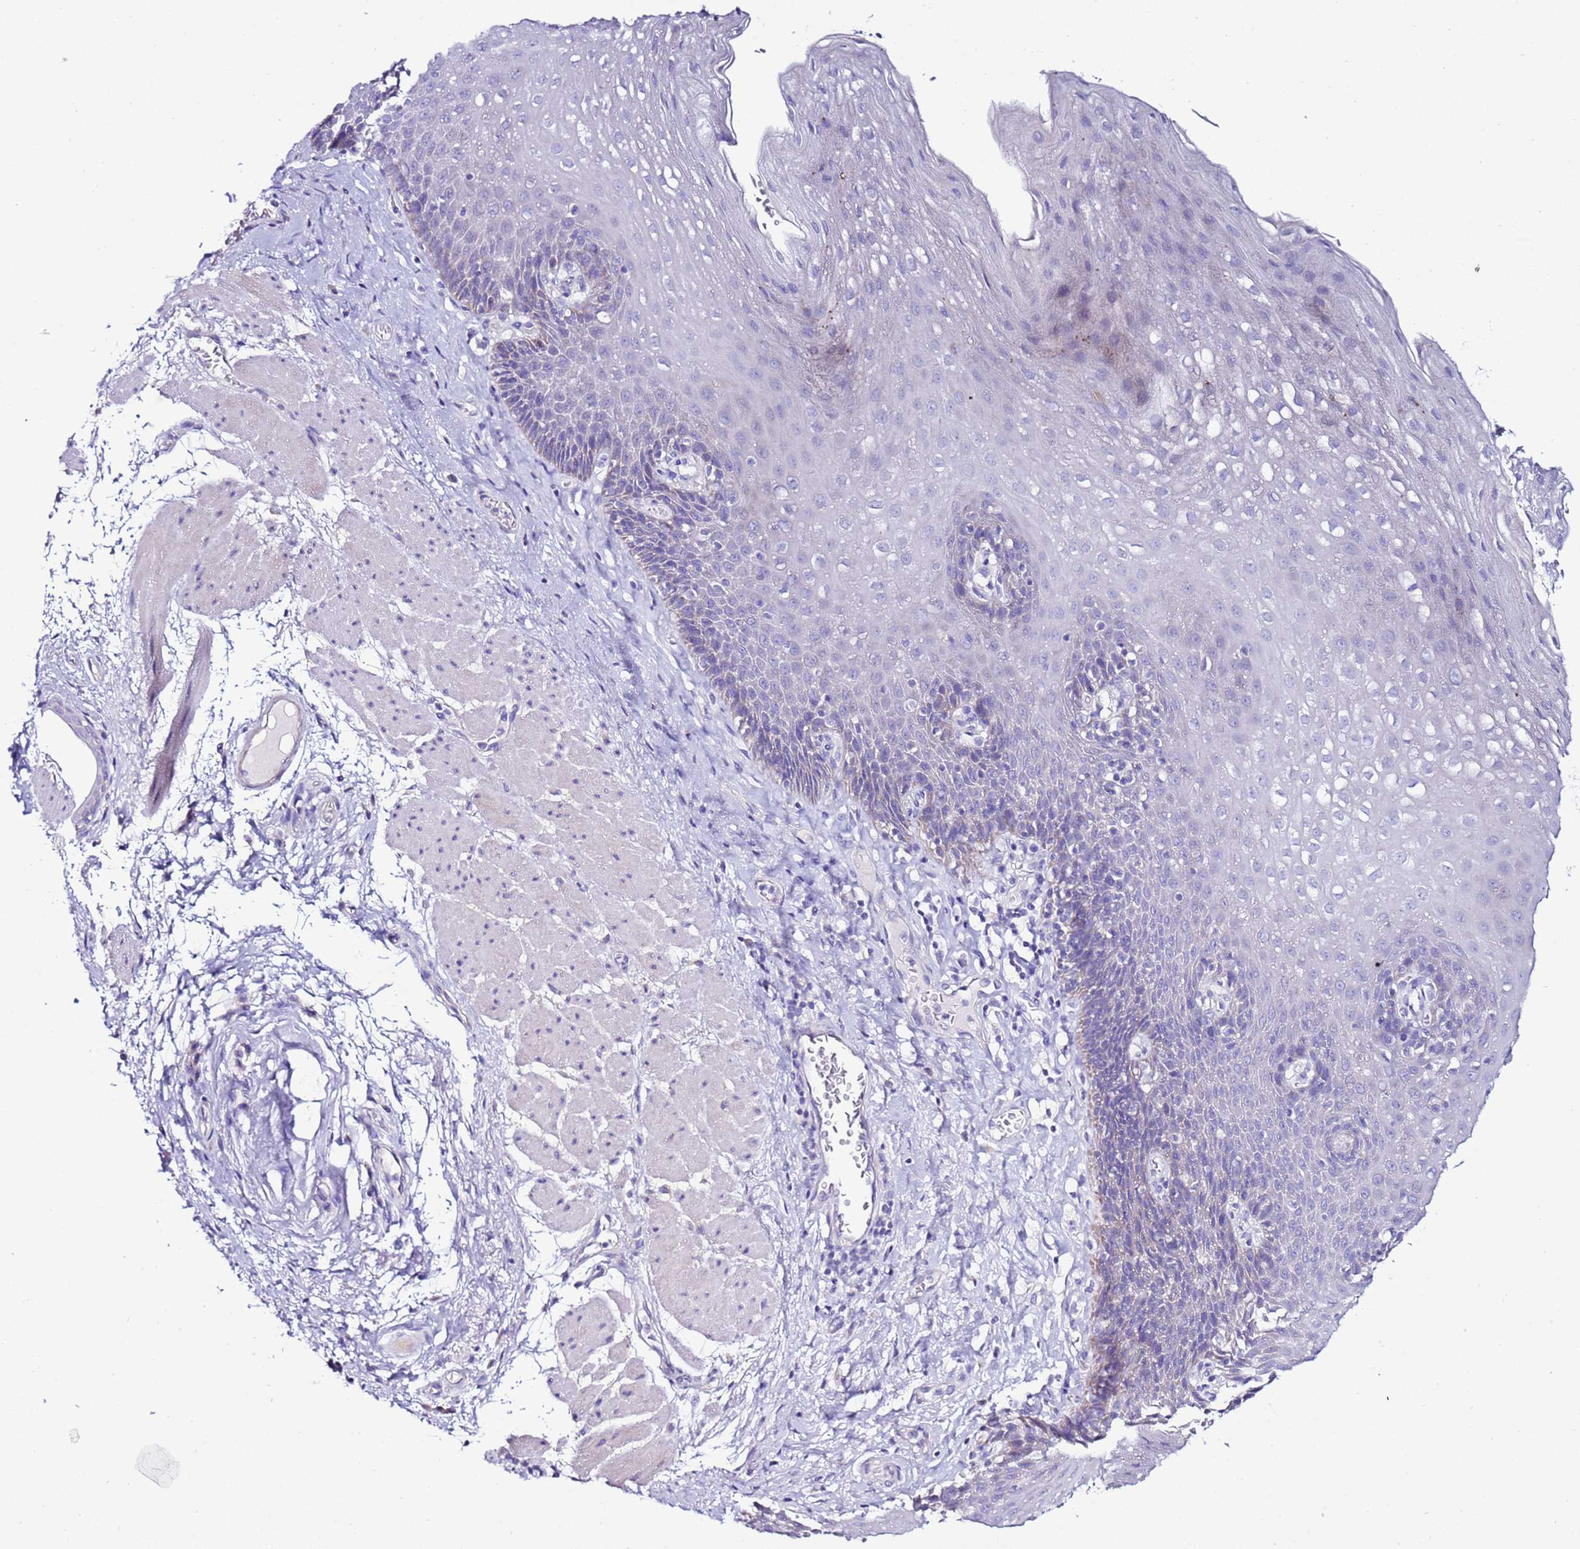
{"staining": {"intensity": "negative", "quantity": "none", "location": "none"}, "tissue": "esophagus", "cell_type": "Squamous epithelial cells", "image_type": "normal", "snomed": [{"axis": "morphology", "description": "Normal tissue, NOS"}, {"axis": "topography", "description": "Esophagus"}], "caption": "Immunohistochemistry (IHC) image of unremarkable human esophagus stained for a protein (brown), which shows no positivity in squamous epithelial cells.", "gene": "MYBPC3", "patient": {"sex": "female", "age": 66}}